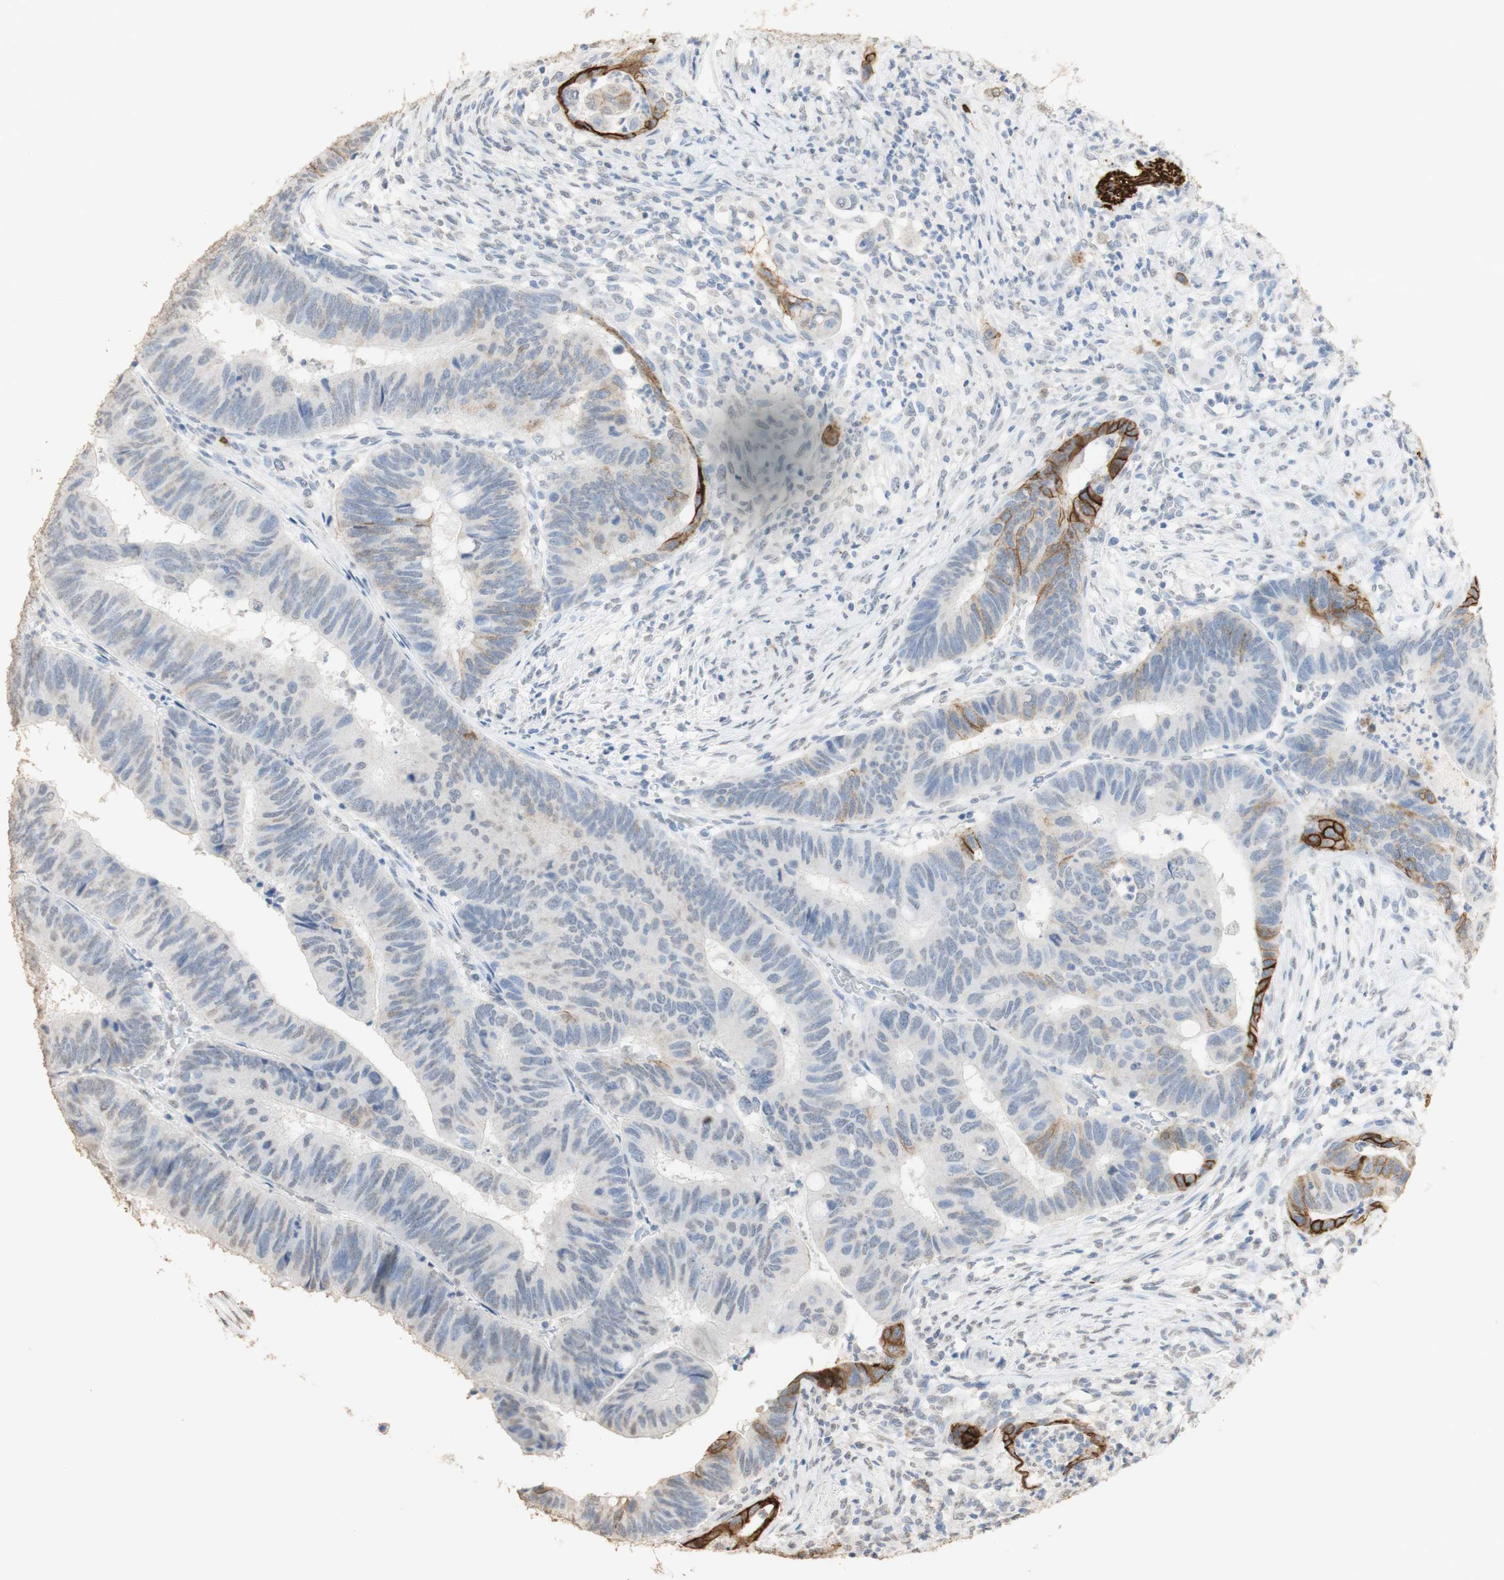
{"staining": {"intensity": "strong", "quantity": "<25%", "location": "cytoplasmic/membranous"}, "tissue": "colorectal cancer", "cell_type": "Tumor cells", "image_type": "cancer", "snomed": [{"axis": "morphology", "description": "Normal tissue, NOS"}, {"axis": "morphology", "description": "Adenocarcinoma, NOS"}, {"axis": "topography", "description": "Rectum"}, {"axis": "topography", "description": "Peripheral nerve tissue"}], "caption": "Colorectal cancer (adenocarcinoma) stained for a protein (brown) shows strong cytoplasmic/membranous positive staining in about <25% of tumor cells.", "gene": "L1CAM", "patient": {"sex": "male", "age": 92}}